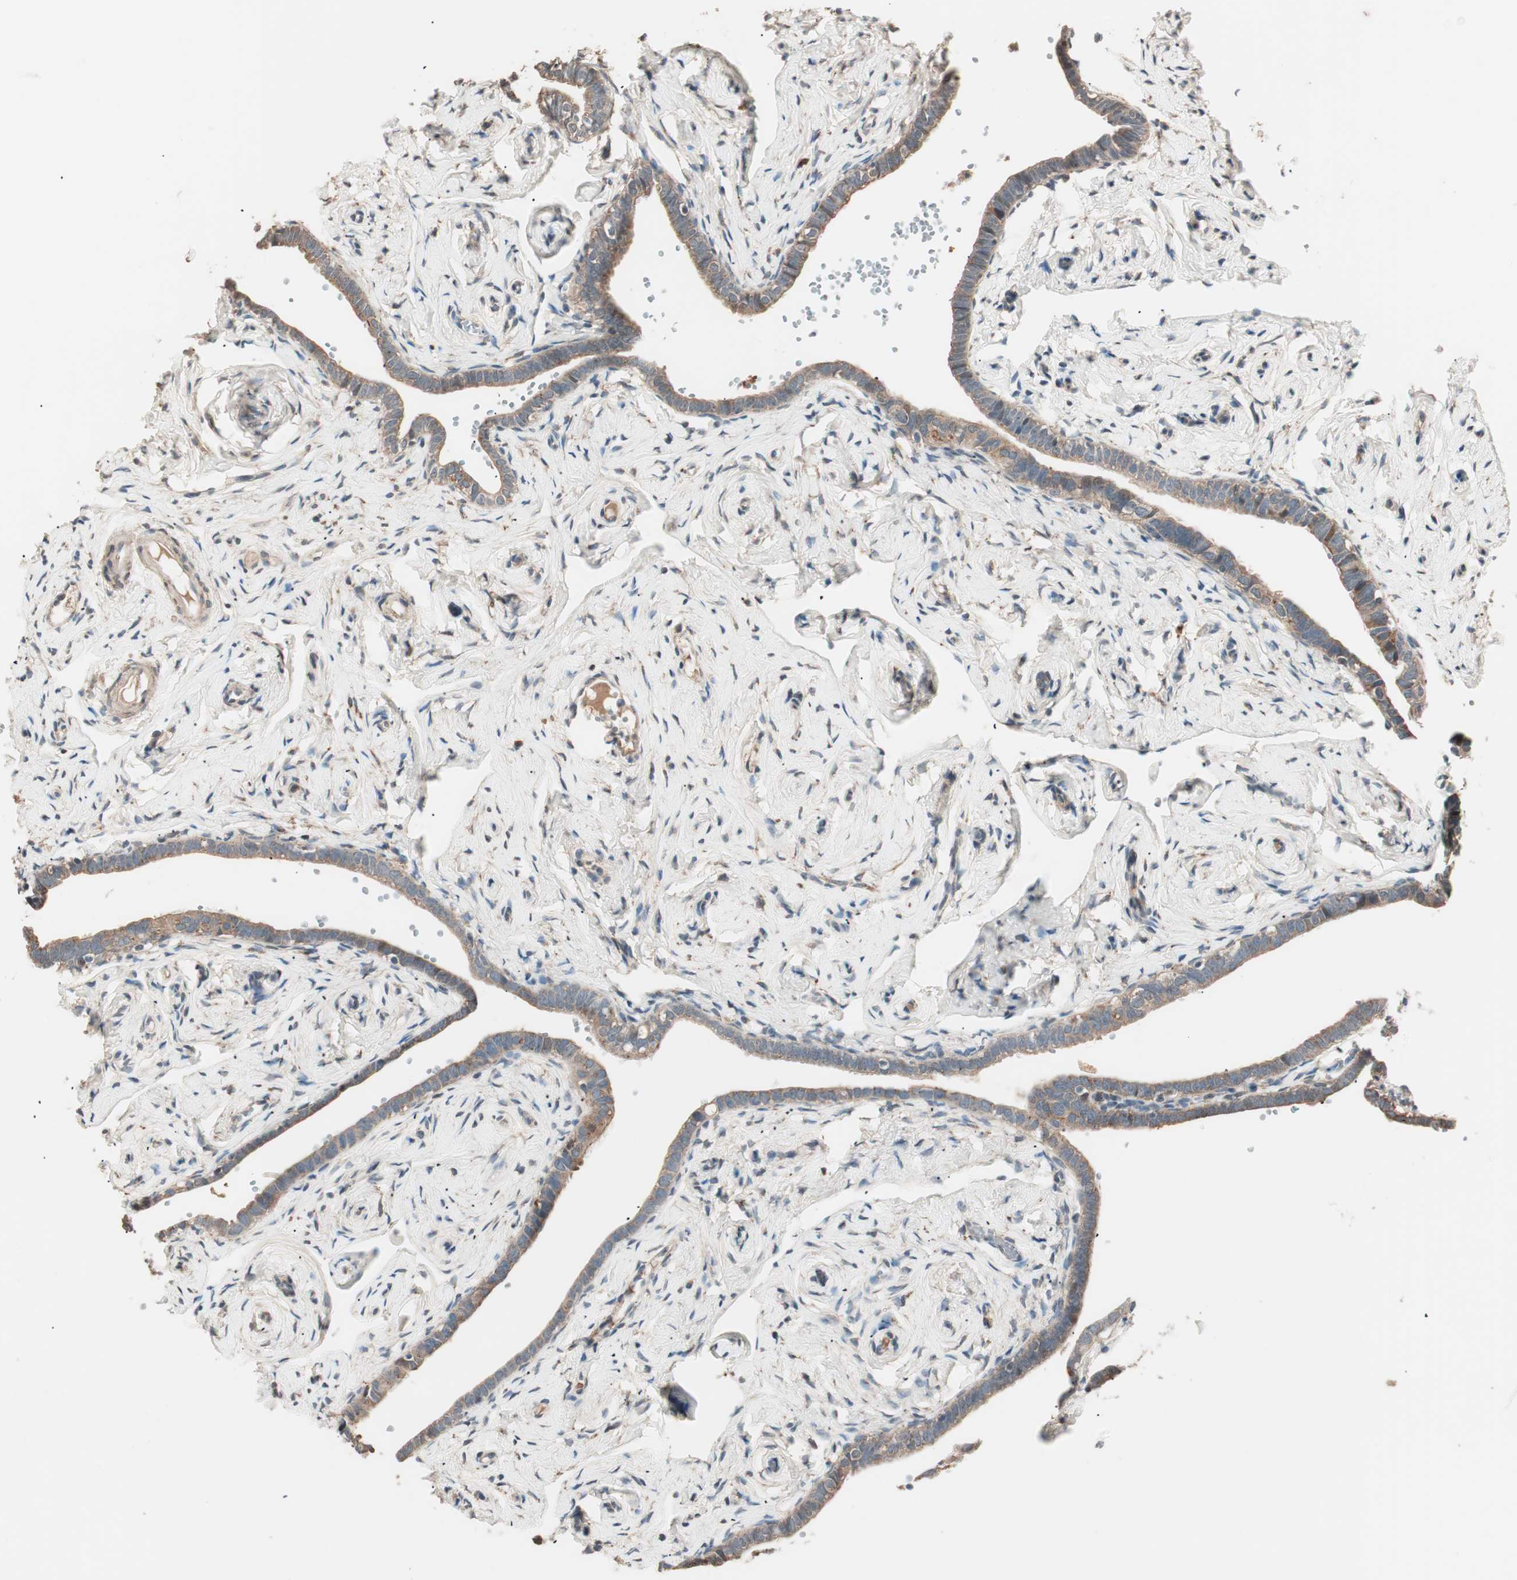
{"staining": {"intensity": "moderate", "quantity": ">75%", "location": "cytoplasmic/membranous"}, "tissue": "fallopian tube", "cell_type": "Glandular cells", "image_type": "normal", "snomed": [{"axis": "morphology", "description": "Normal tissue, NOS"}, {"axis": "topography", "description": "Fallopian tube"}], "caption": "Protein staining of benign fallopian tube shows moderate cytoplasmic/membranous expression in approximately >75% of glandular cells.", "gene": "NFRKB", "patient": {"sex": "female", "age": 71}}